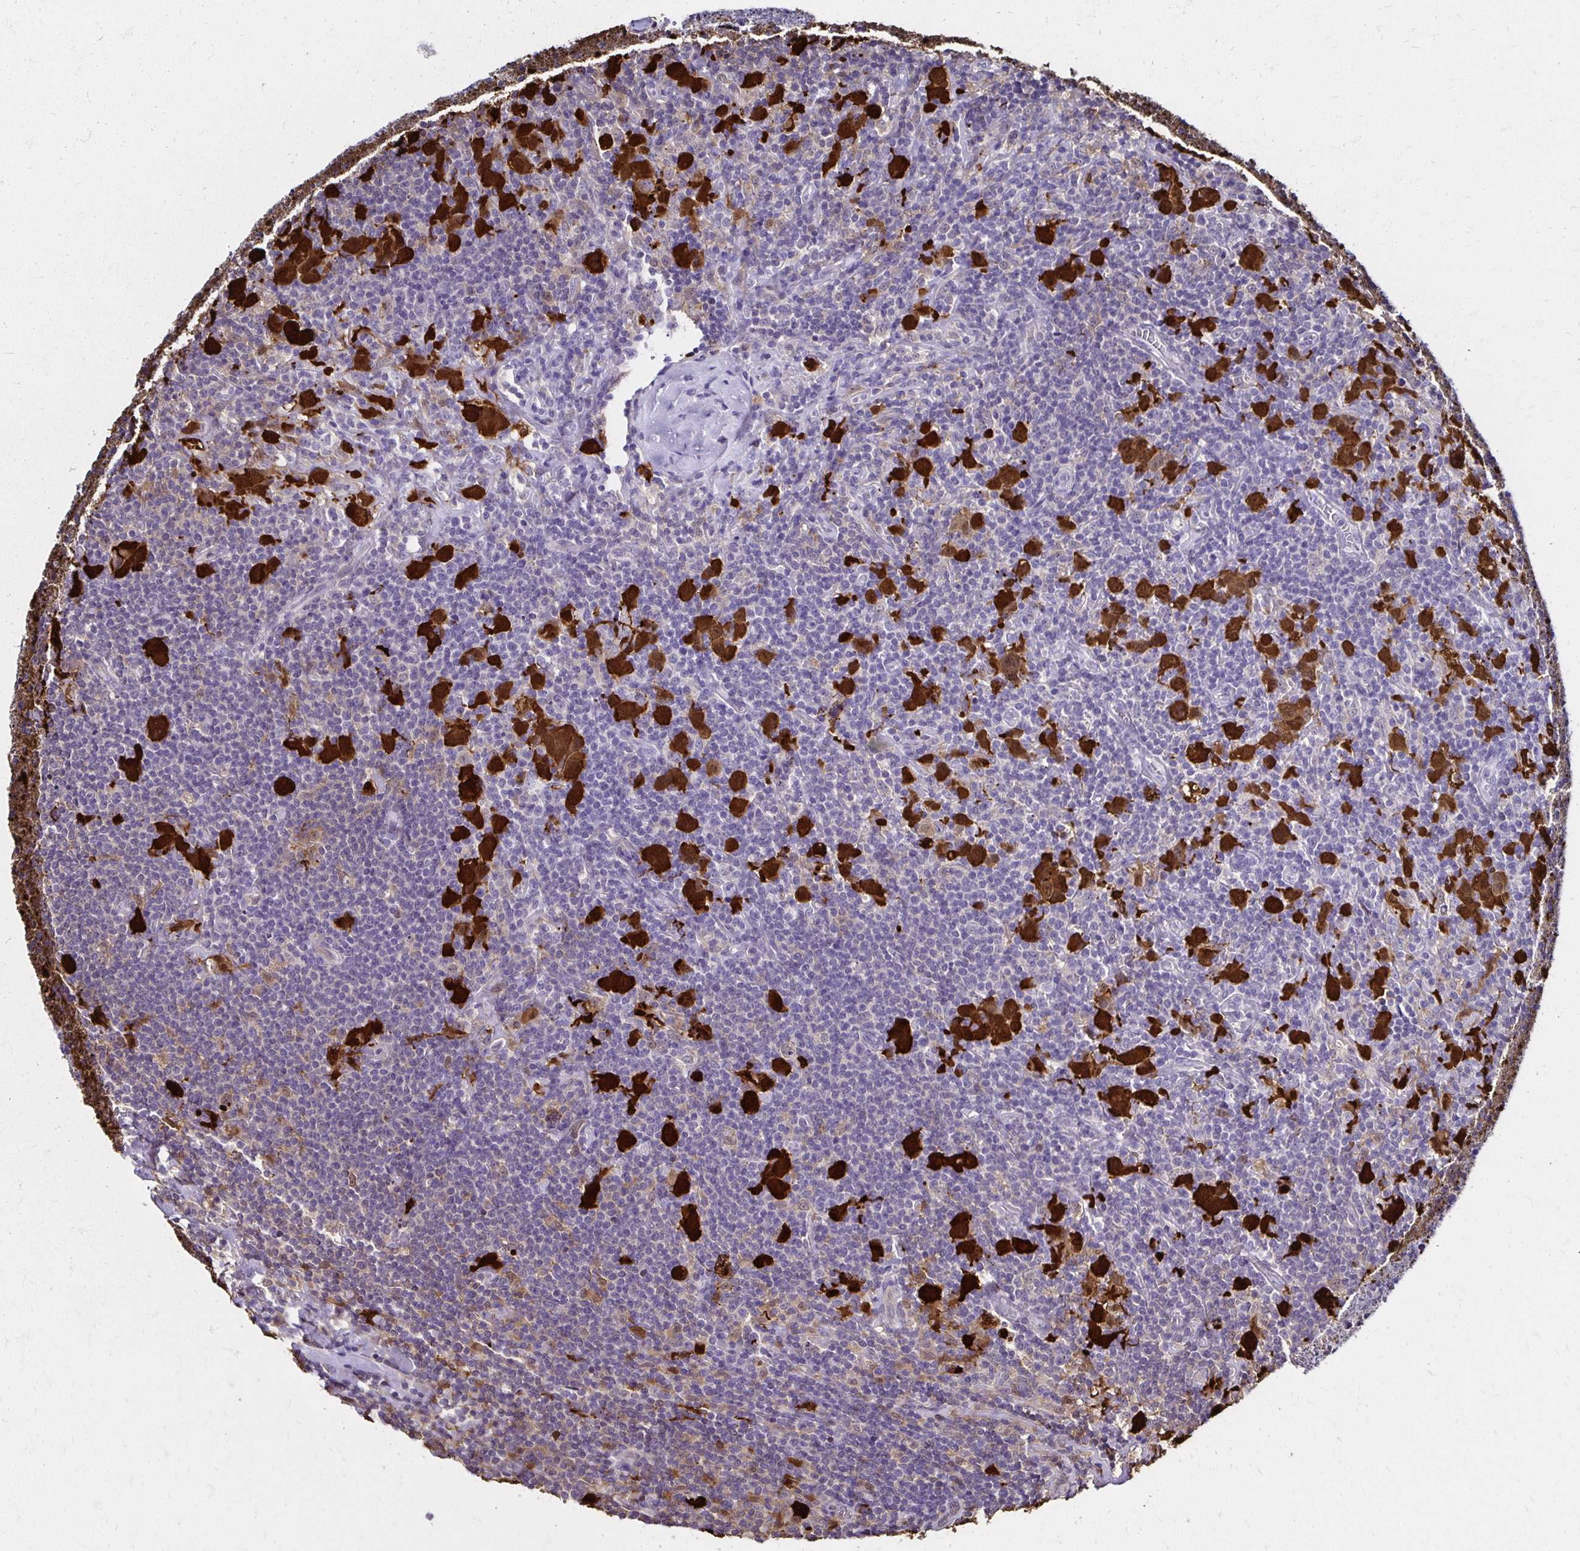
{"staining": {"intensity": "negative", "quantity": "none", "location": "none"}, "tissue": "lymphoma", "cell_type": "Tumor cells", "image_type": "cancer", "snomed": [{"axis": "morphology", "description": "Hodgkin's disease, NOS"}, {"axis": "topography", "description": "Lymph node"}], "caption": "Tumor cells show no significant staining in lymphoma.", "gene": "TXN", "patient": {"sex": "female", "age": 18}}